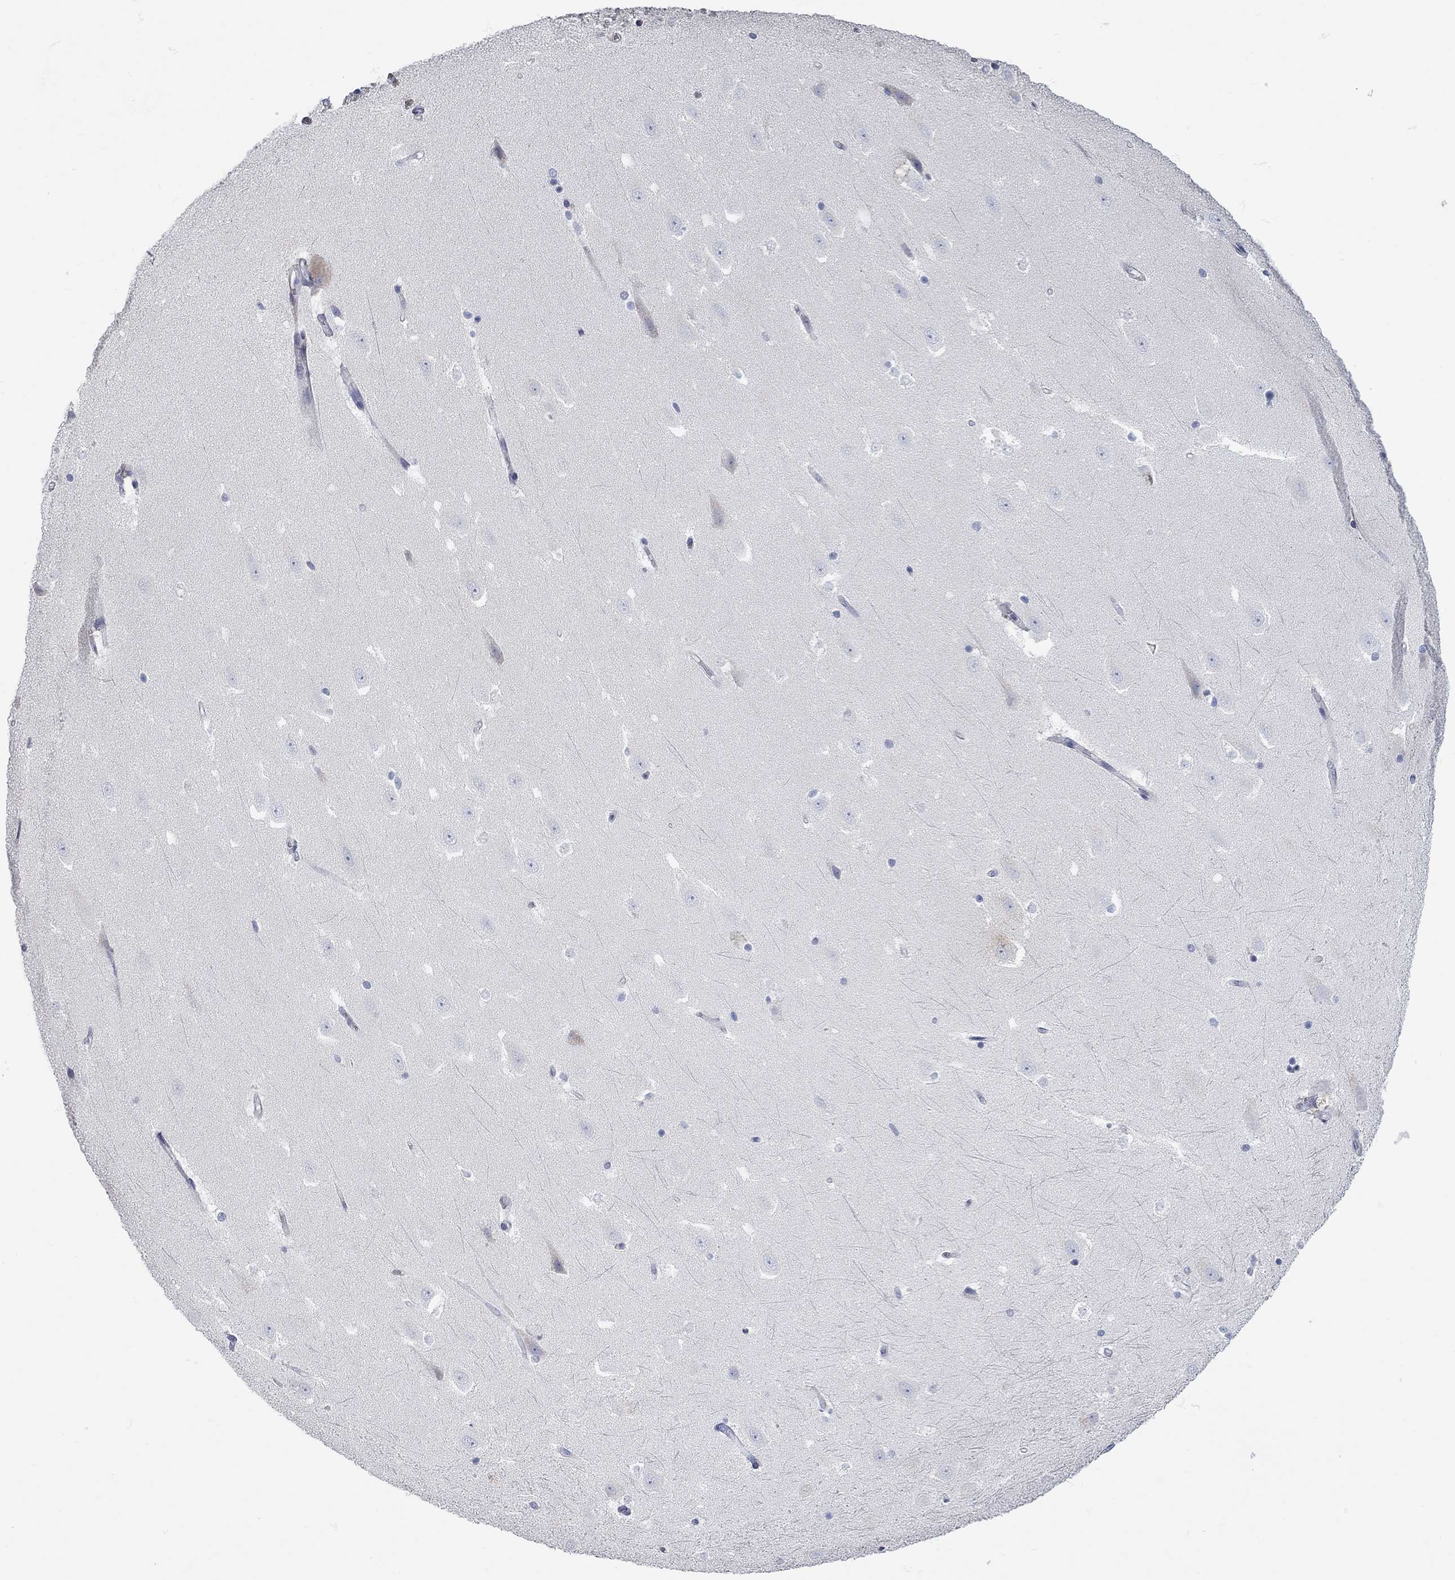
{"staining": {"intensity": "negative", "quantity": "none", "location": "none"}, "tissue": "hippocampus", "cell_type": "Glial cells", "image_type": "normal", "snomed": [{"axis": "morphology", "description": "Normal tissue, NOS"}, {"axis": "topography", "description": "Hippocampus"}], "caption": "IHC histopathology image of benign hippocampus stained for a protein (brown), which displays no positivity in glial cells. (IHC, brightfield microscopy, high magnification).", "gene": "XAGE2", "patient": {"sex": "male", "age": 49}}